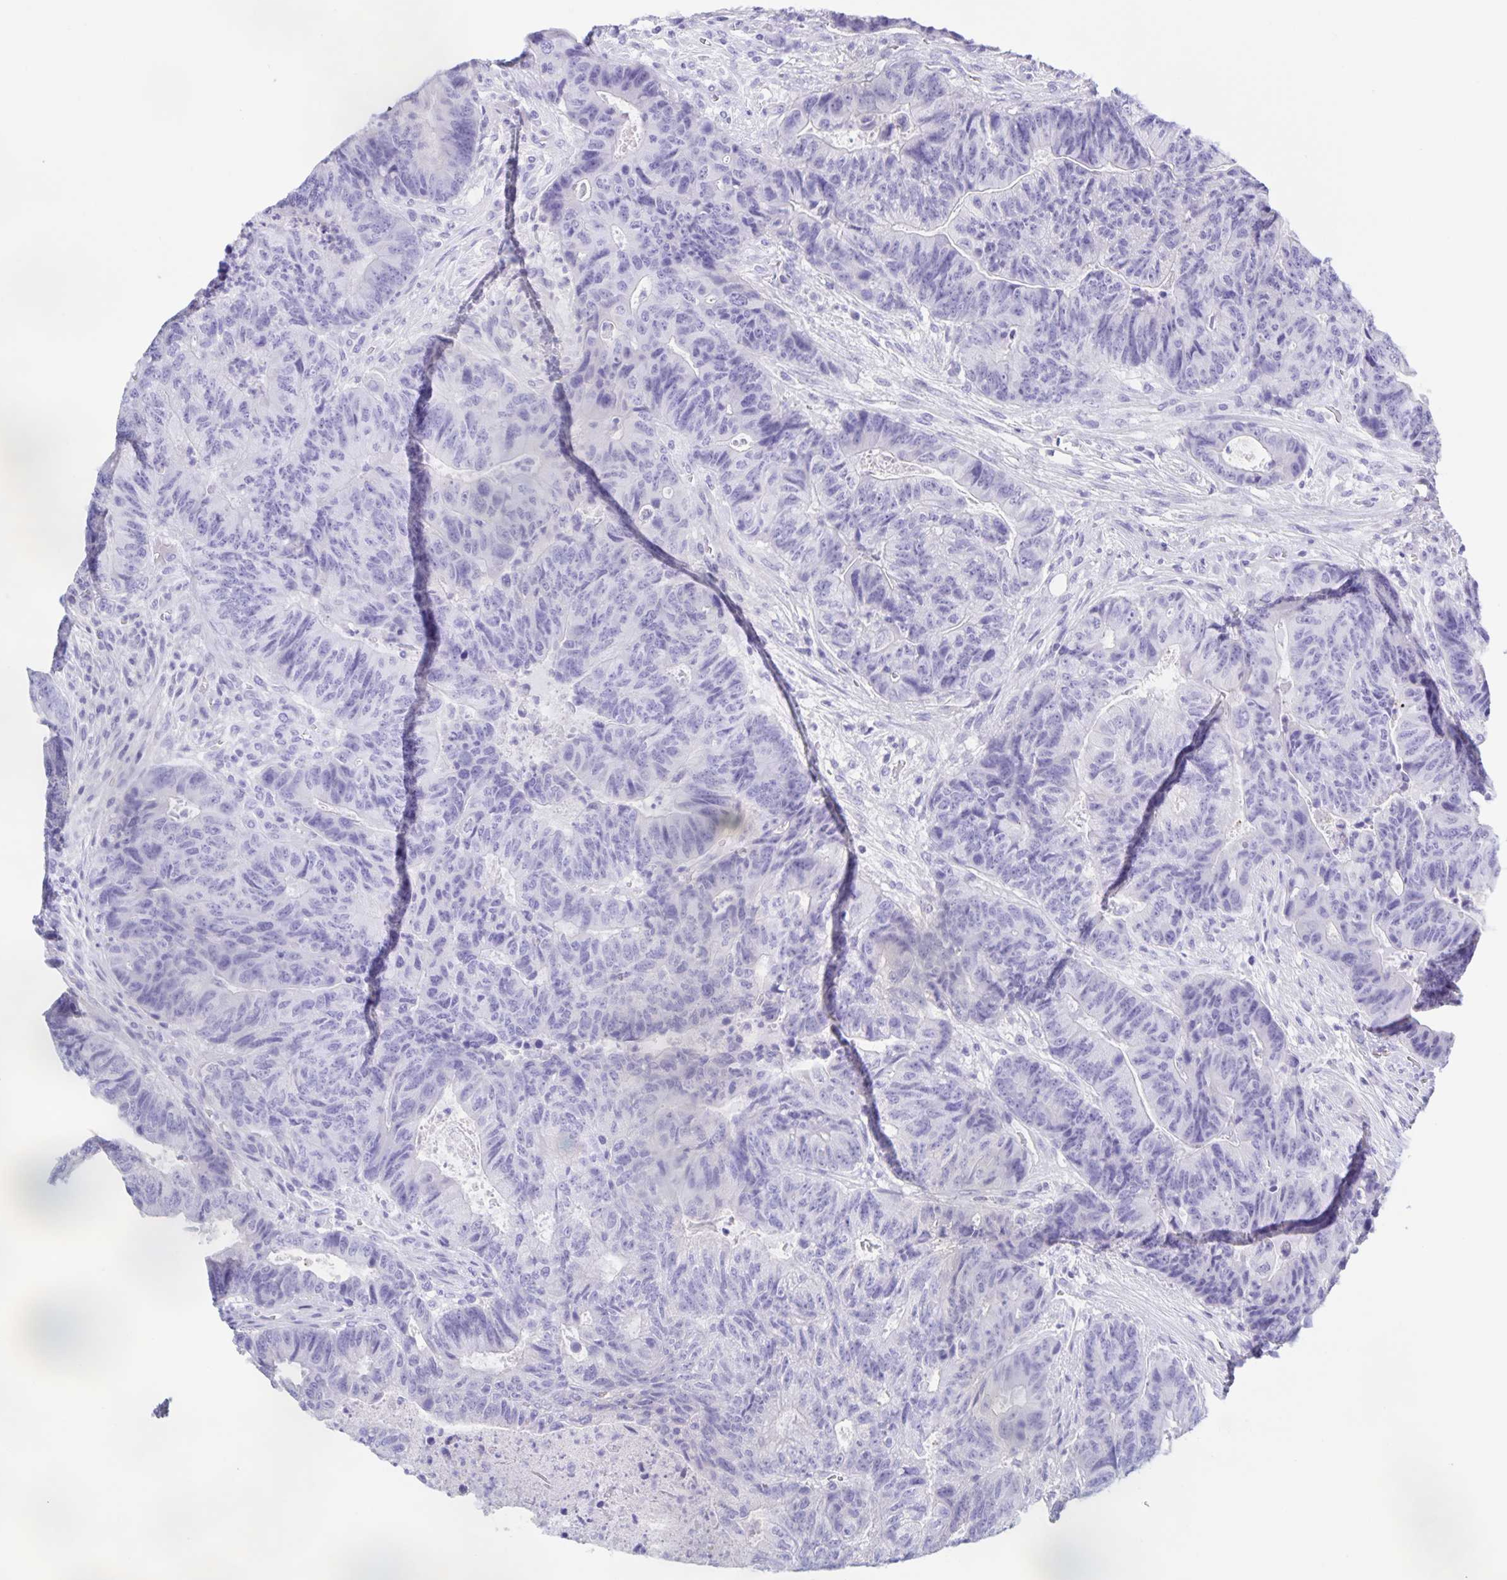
{"staining": {"intensity": "negative", "quantity": "none", "location": "none"}, "tissue": "colorectal cancer", "cell_type": "Tumor cells", "image_type": "cancer", "snomed": [{"axis": "morphology", "description": "Normal tissue, NOS"}, {"axis": "morphology", "description": "Adenocarcinoma, NOS"}, {"axis": "topography", "description": "Colon"}], "caption": "Tumor cells show no significant expression in colorectal cancer.", "gene": "CATSPER4", "patient": {"sex": "female", "age": 48}}